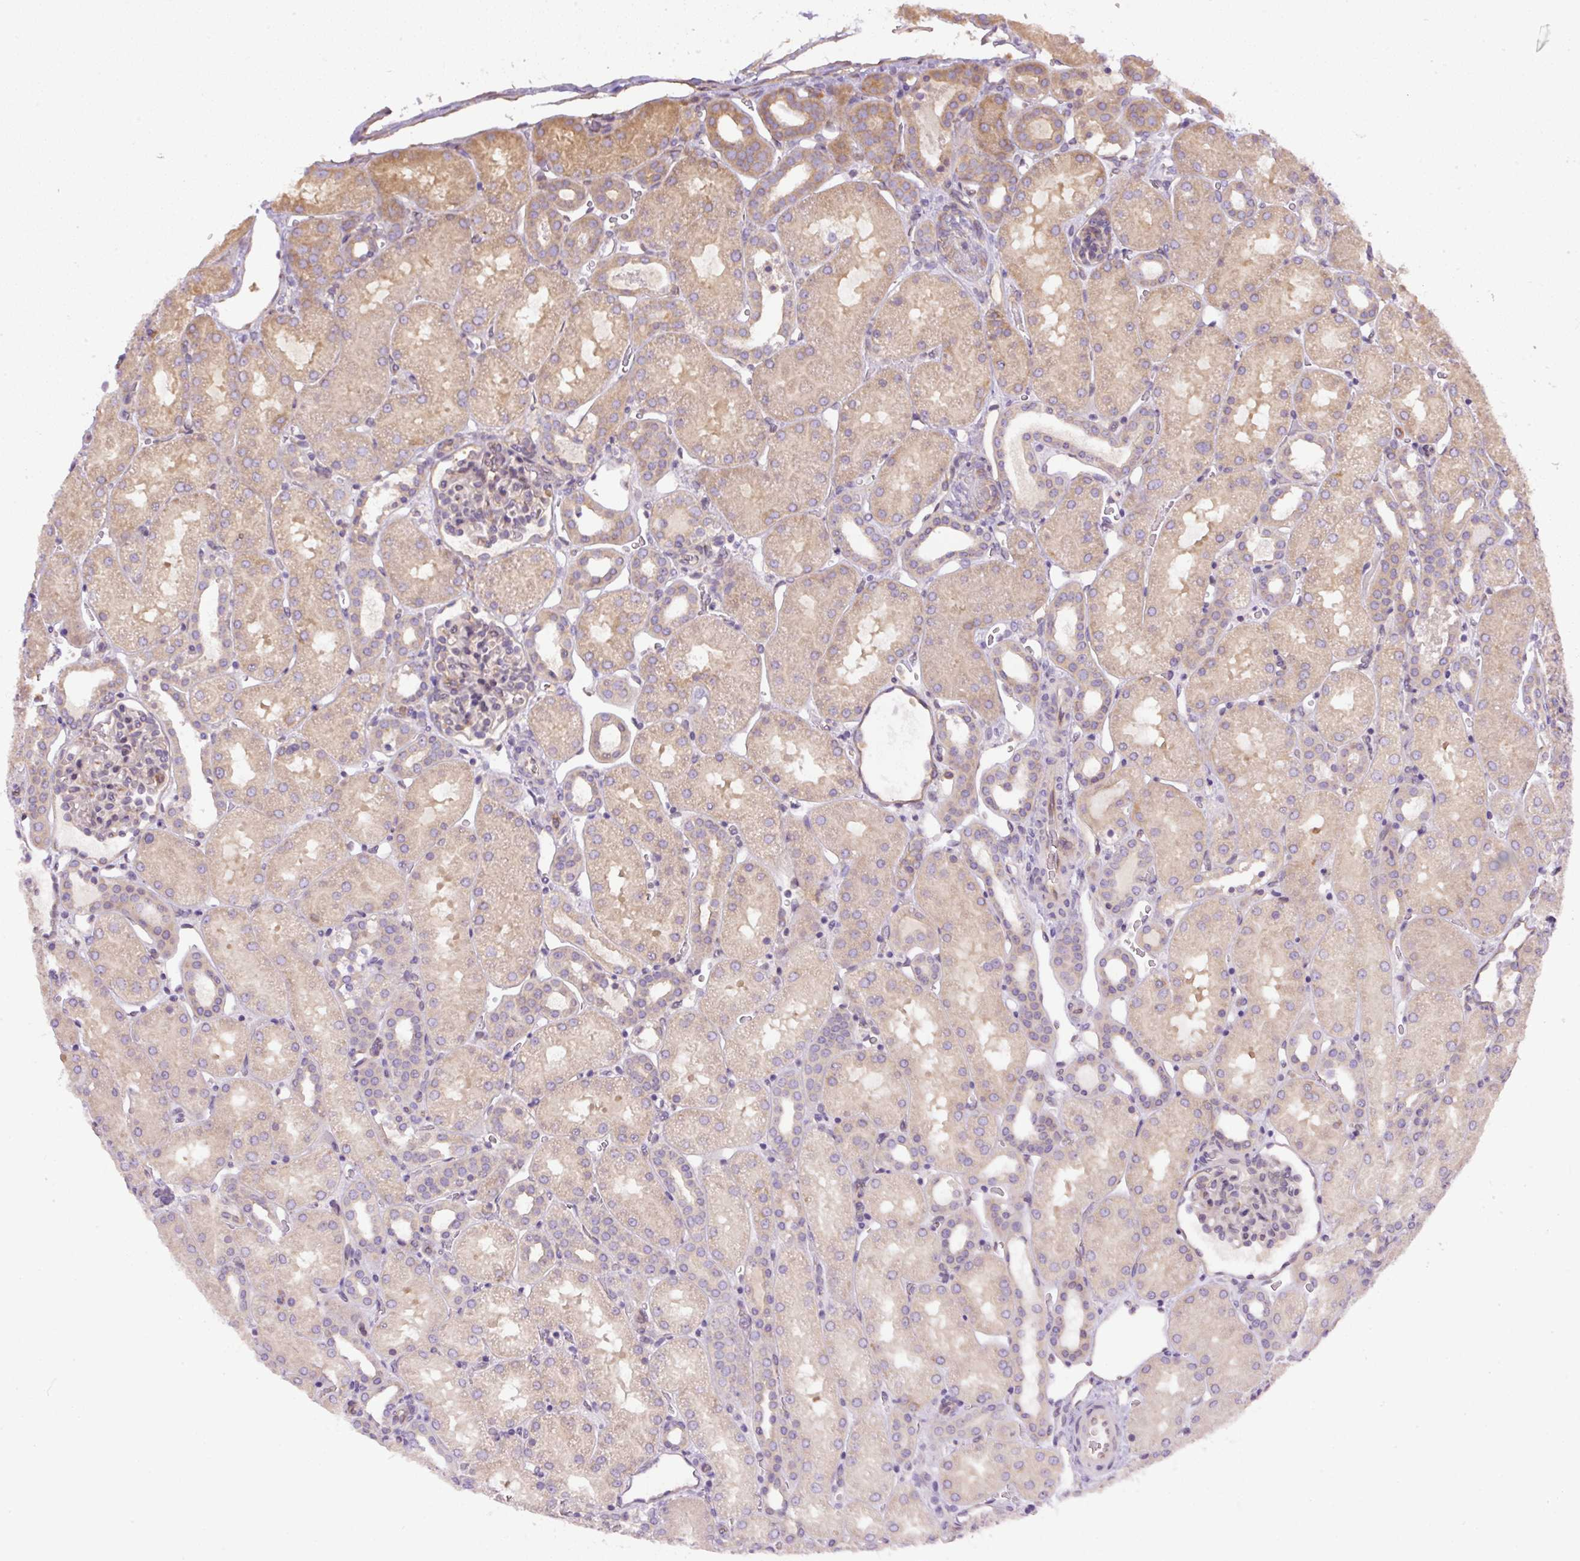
{"staining": {"intensity": "negative", "quantity": "none", "location": "none"}, "tissue": "kidney", "cell_type": "Cells in glomeruli", "image_type": "normal", "snomed": [{"axis": "morphology", "description": "Normal tissue, NOS"}, {"axis": "topography", "description": "Kidney"}], "caption": "Kidney stained for a protein using immunohistochemistry (IHC) reveals no expression cells in glomeruli.", "gene": "DAPK1", "patient": {"sex": "male", "age": 2}}